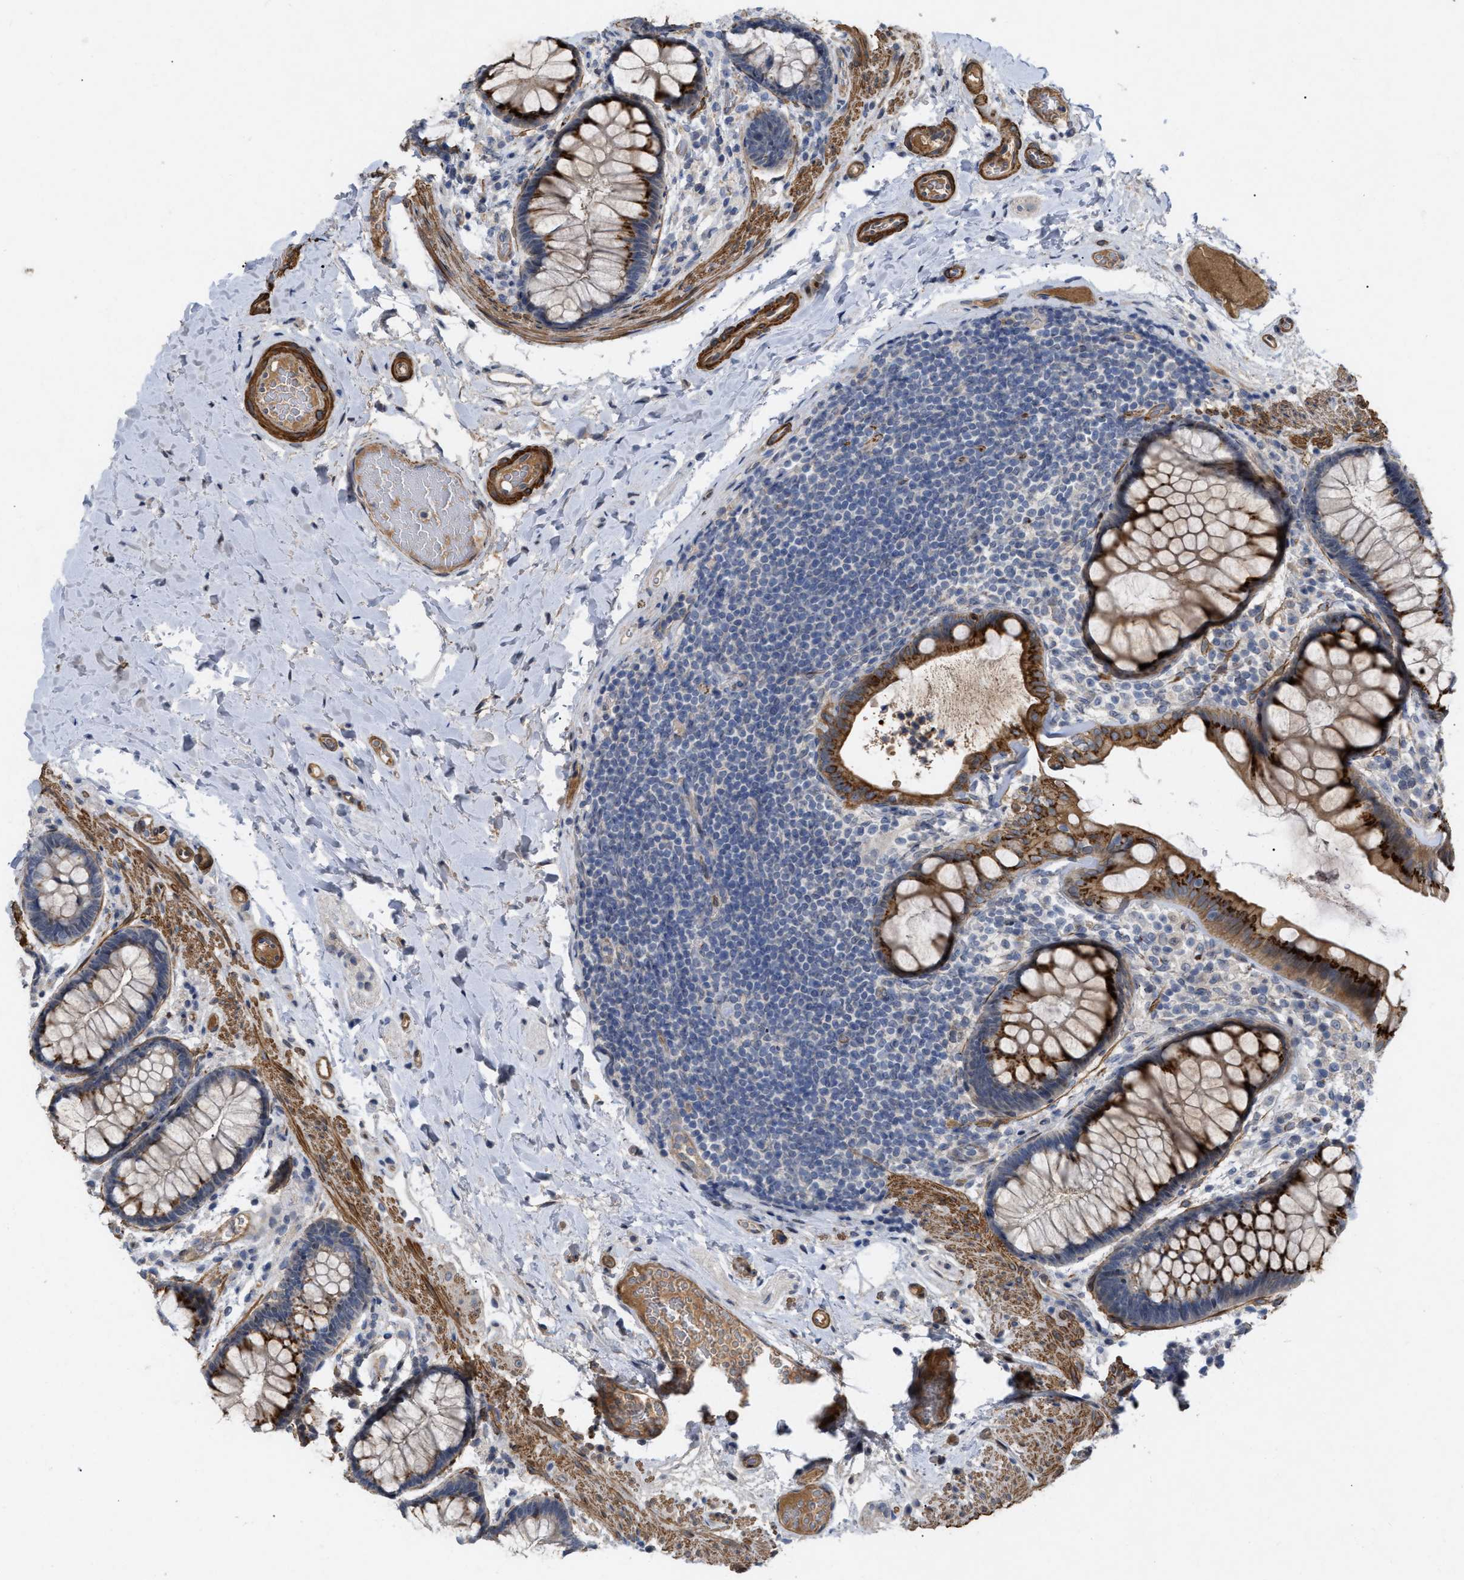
{"staining": {"intensity": "moderate", "quantity": ">75%", "location": "cytoplasmic/membranous"}, "tissue": "colon", "cell_type": "Endothelial cells", "image_type": "normal", "snomed": [{"axis": "morphology", "description": "Normal tissue, NOS"}, {"axis": "topography", "description": "Colon"}], "caption": "DAB immunohistochemical staining of normal colon displays moderate cytoplasmic/membranous protein expression in approximately >75% of endothelial cells.", "gene": "ST6GALNAC6", "patient": {"sex": "female", "age": 56}}